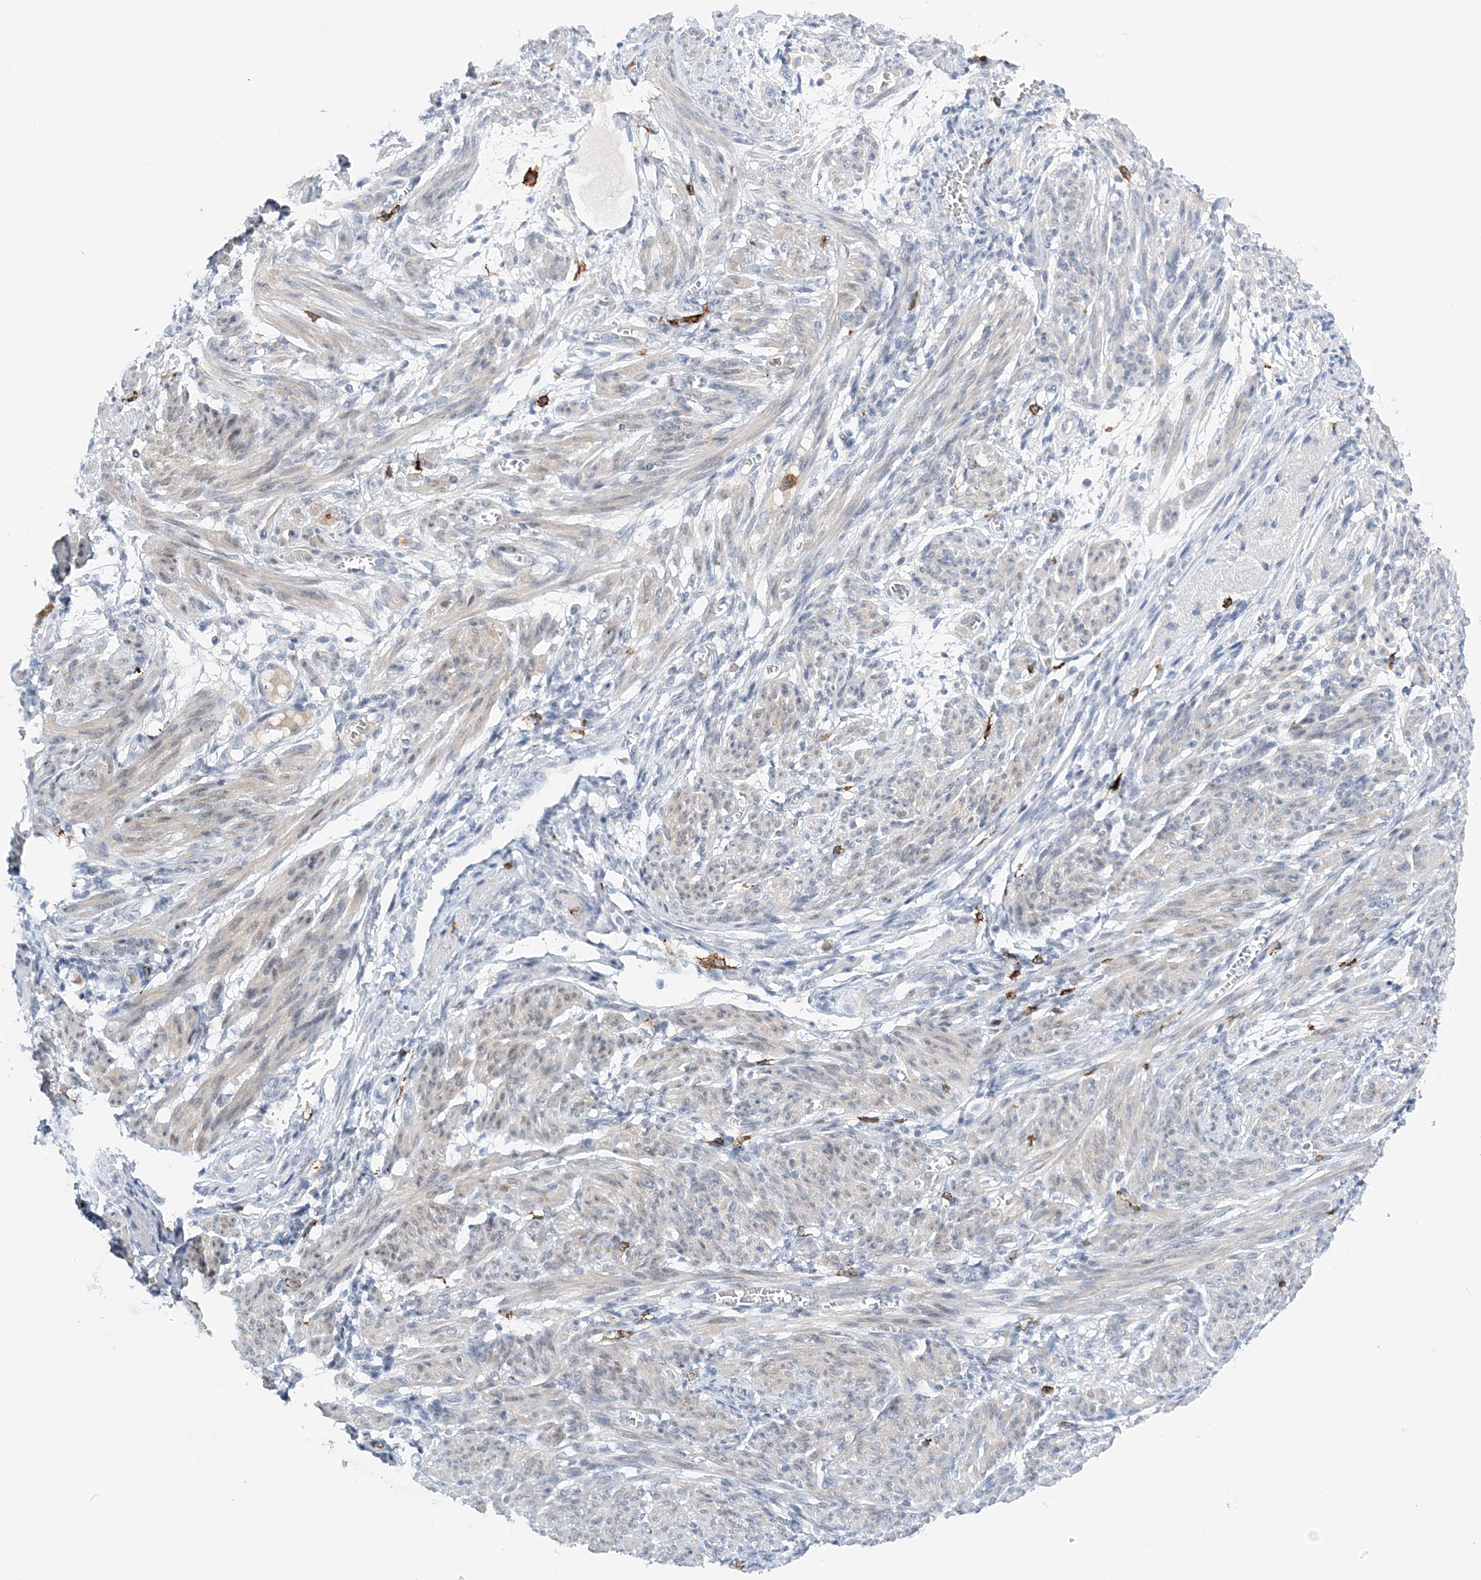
{"staining": {"intensity": "weak", "quantity": "25%-75%", "location": "cytoplasmic/membranous"}, "tissue": "smooth muscle", "cell_type": "Smooth muscle cells", "image_type": "normal", "snomed": [{"axis": "morphology", "description": "Normal tissue, NOS"}, {"axis": "topography", "description": "Smooth muscle"}], "caption": "An immunohistochemistry (IHC) photomicrograph of benign tissue is shown. Protein staining in brown highlights weak cytoplasmic/membranous positivity in smooth muscle within smooth muscle cells.", "gene": "PRMT9", "patient": {"sex": "female", "age": 39}}